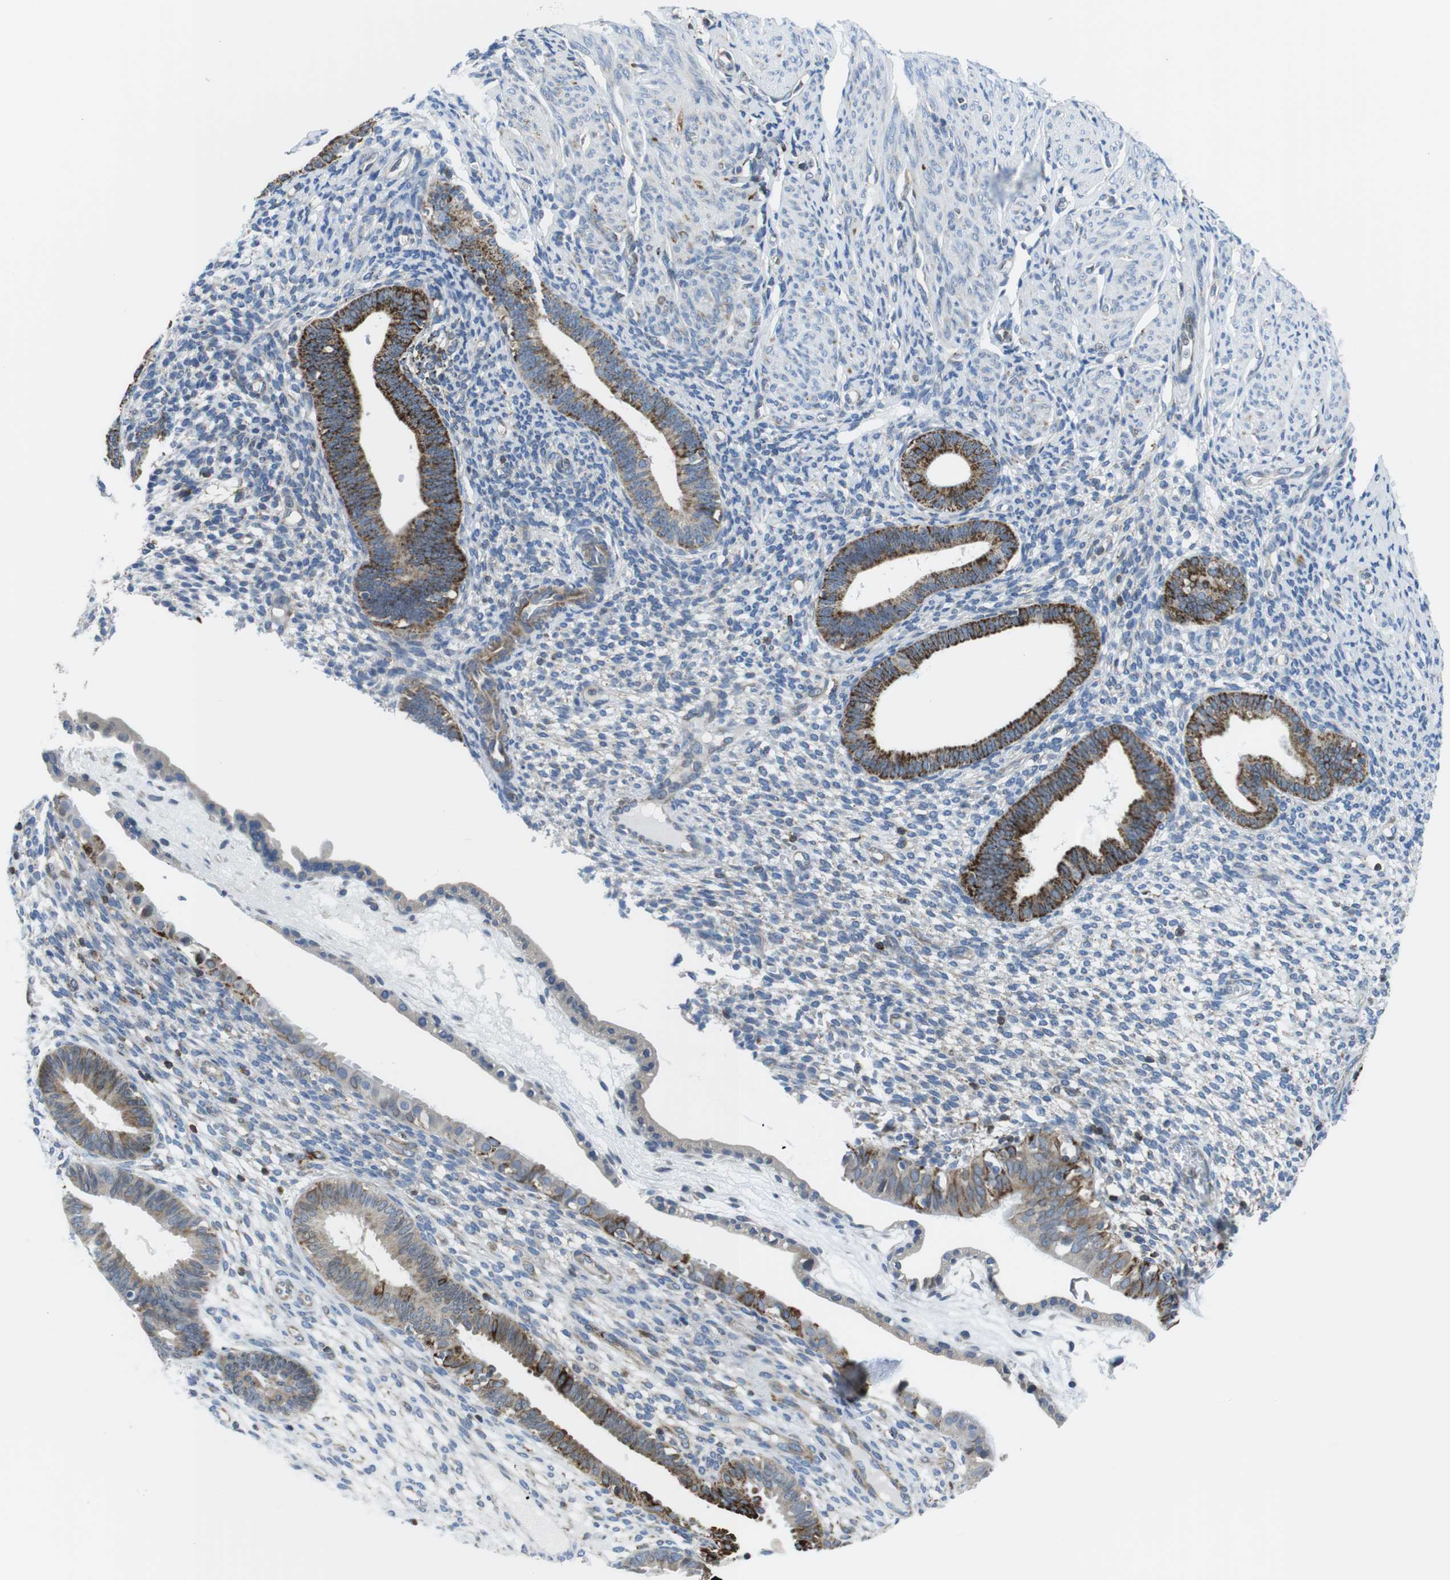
{"staining": {"intensity": "moderate", "quantity": "25%-75%", "location": "cytoplasmic/membranous"}, "tissue": "endometrium", "cell_type": "Cells in endometrial stroma", "image_type": "normal", "snomed": [{"axis": "morphology", "description": "Normal tissue, NOS"}, {"axis": "topography", "description": "Endometrium"}], "caption": "Human endometrium stained for a protein (brown) demonstrates moderate cytoplasmic/membranous positive staining in approximately 25%-75% of cells in endometrial stroma.", "gene": "KCNE3", "patient": {"sex": "female", "age": 61}}